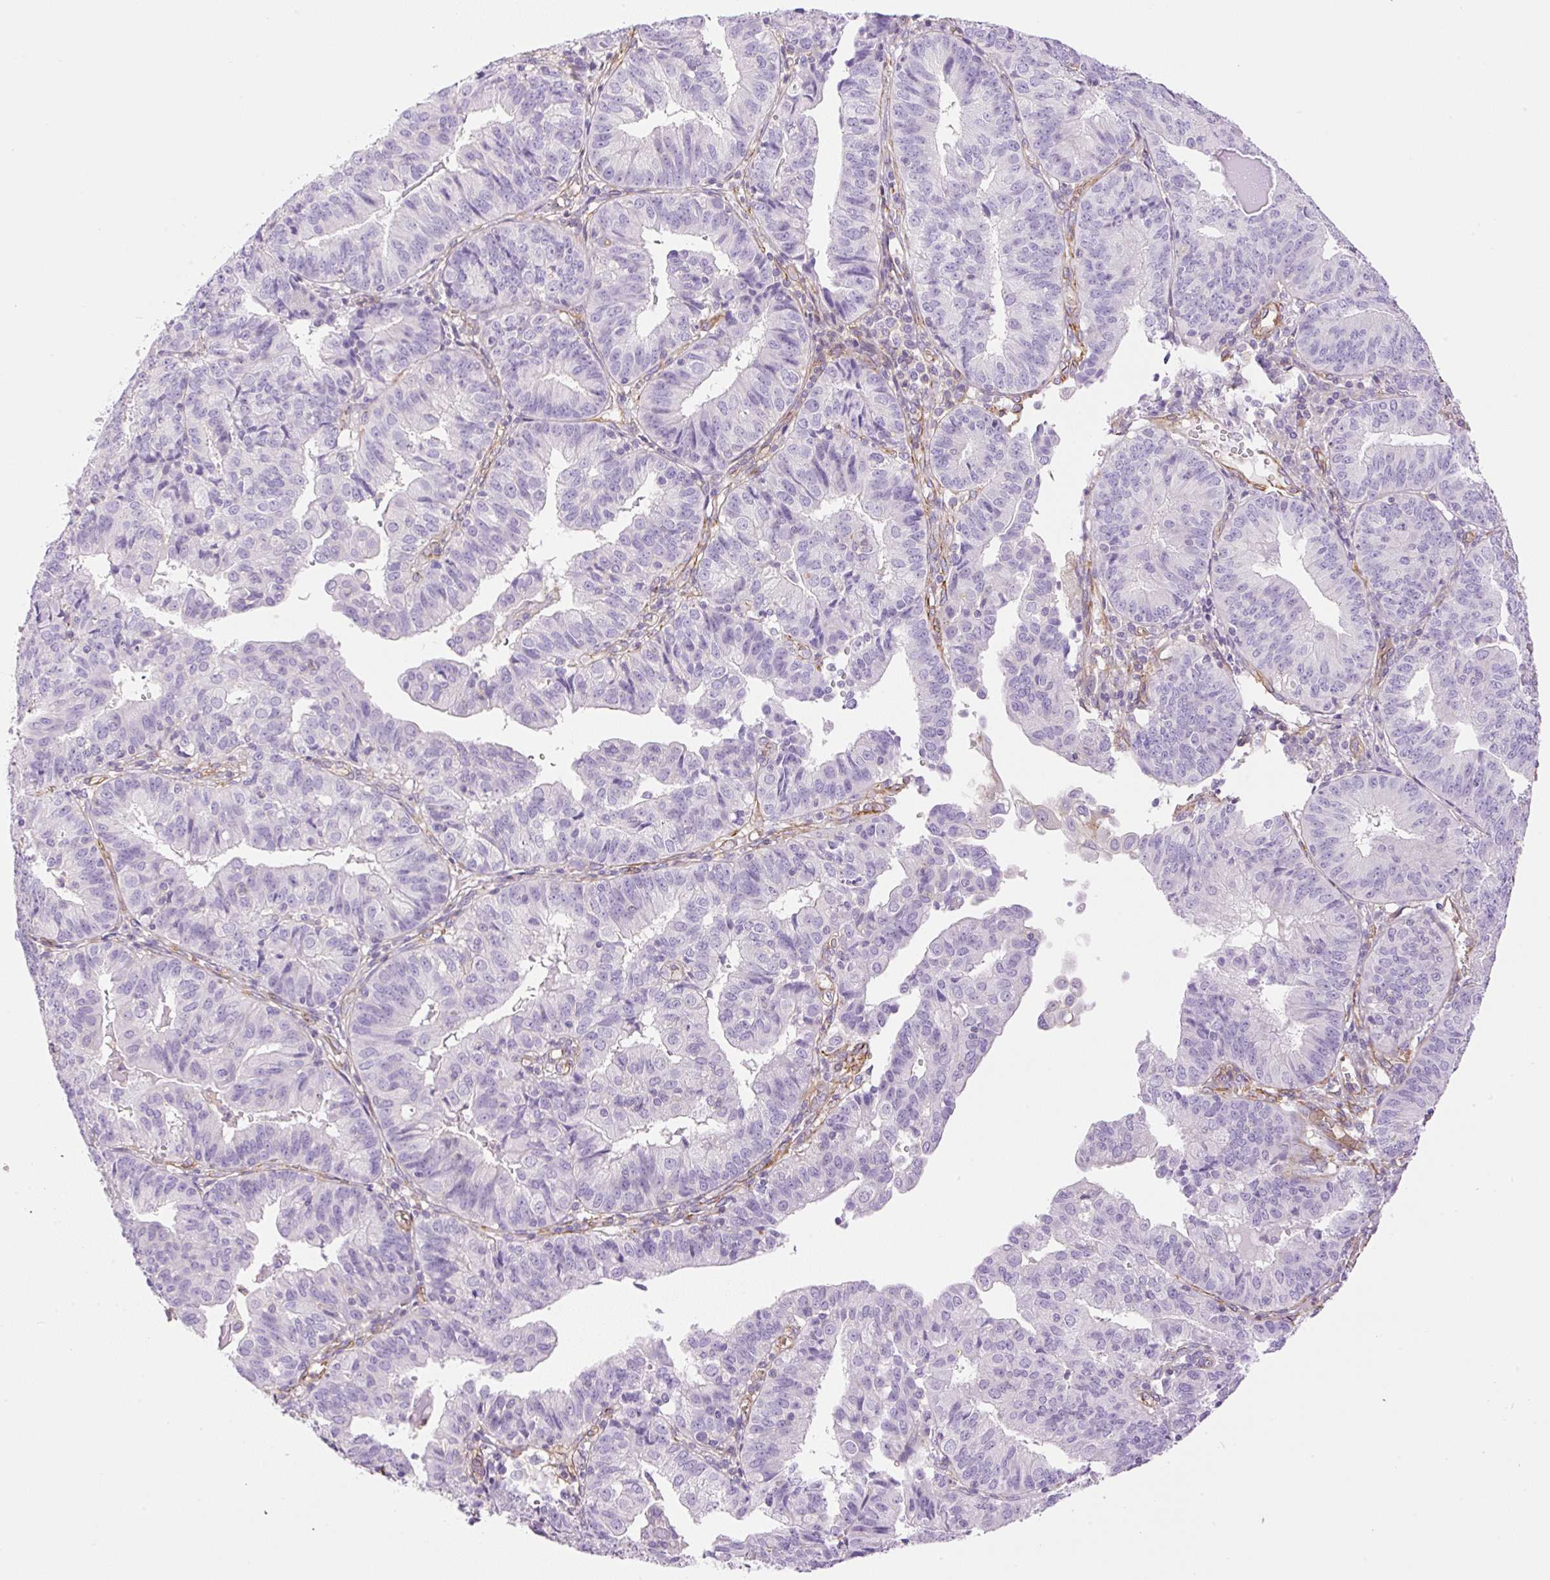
{"staining": {"intensity": "negative", "quantity": "none", "location": "none"}, "tissue": "endometrial cancer", "cell_type": "Tumor cells", "image_type": "cancer", "snomed": [{"axis": "morphology", "description": "Adenocarcinoma, NOS"}, {"axis": "topography", "description": "Endometrium"}], "caption": "High power microscopy image of an immunohistochemistry (IHC) image of endometrial cancer, revealing no significant expression in tumor cells.", "gene": "EHD3", "patient": {"sex": "female", "age": 56}}